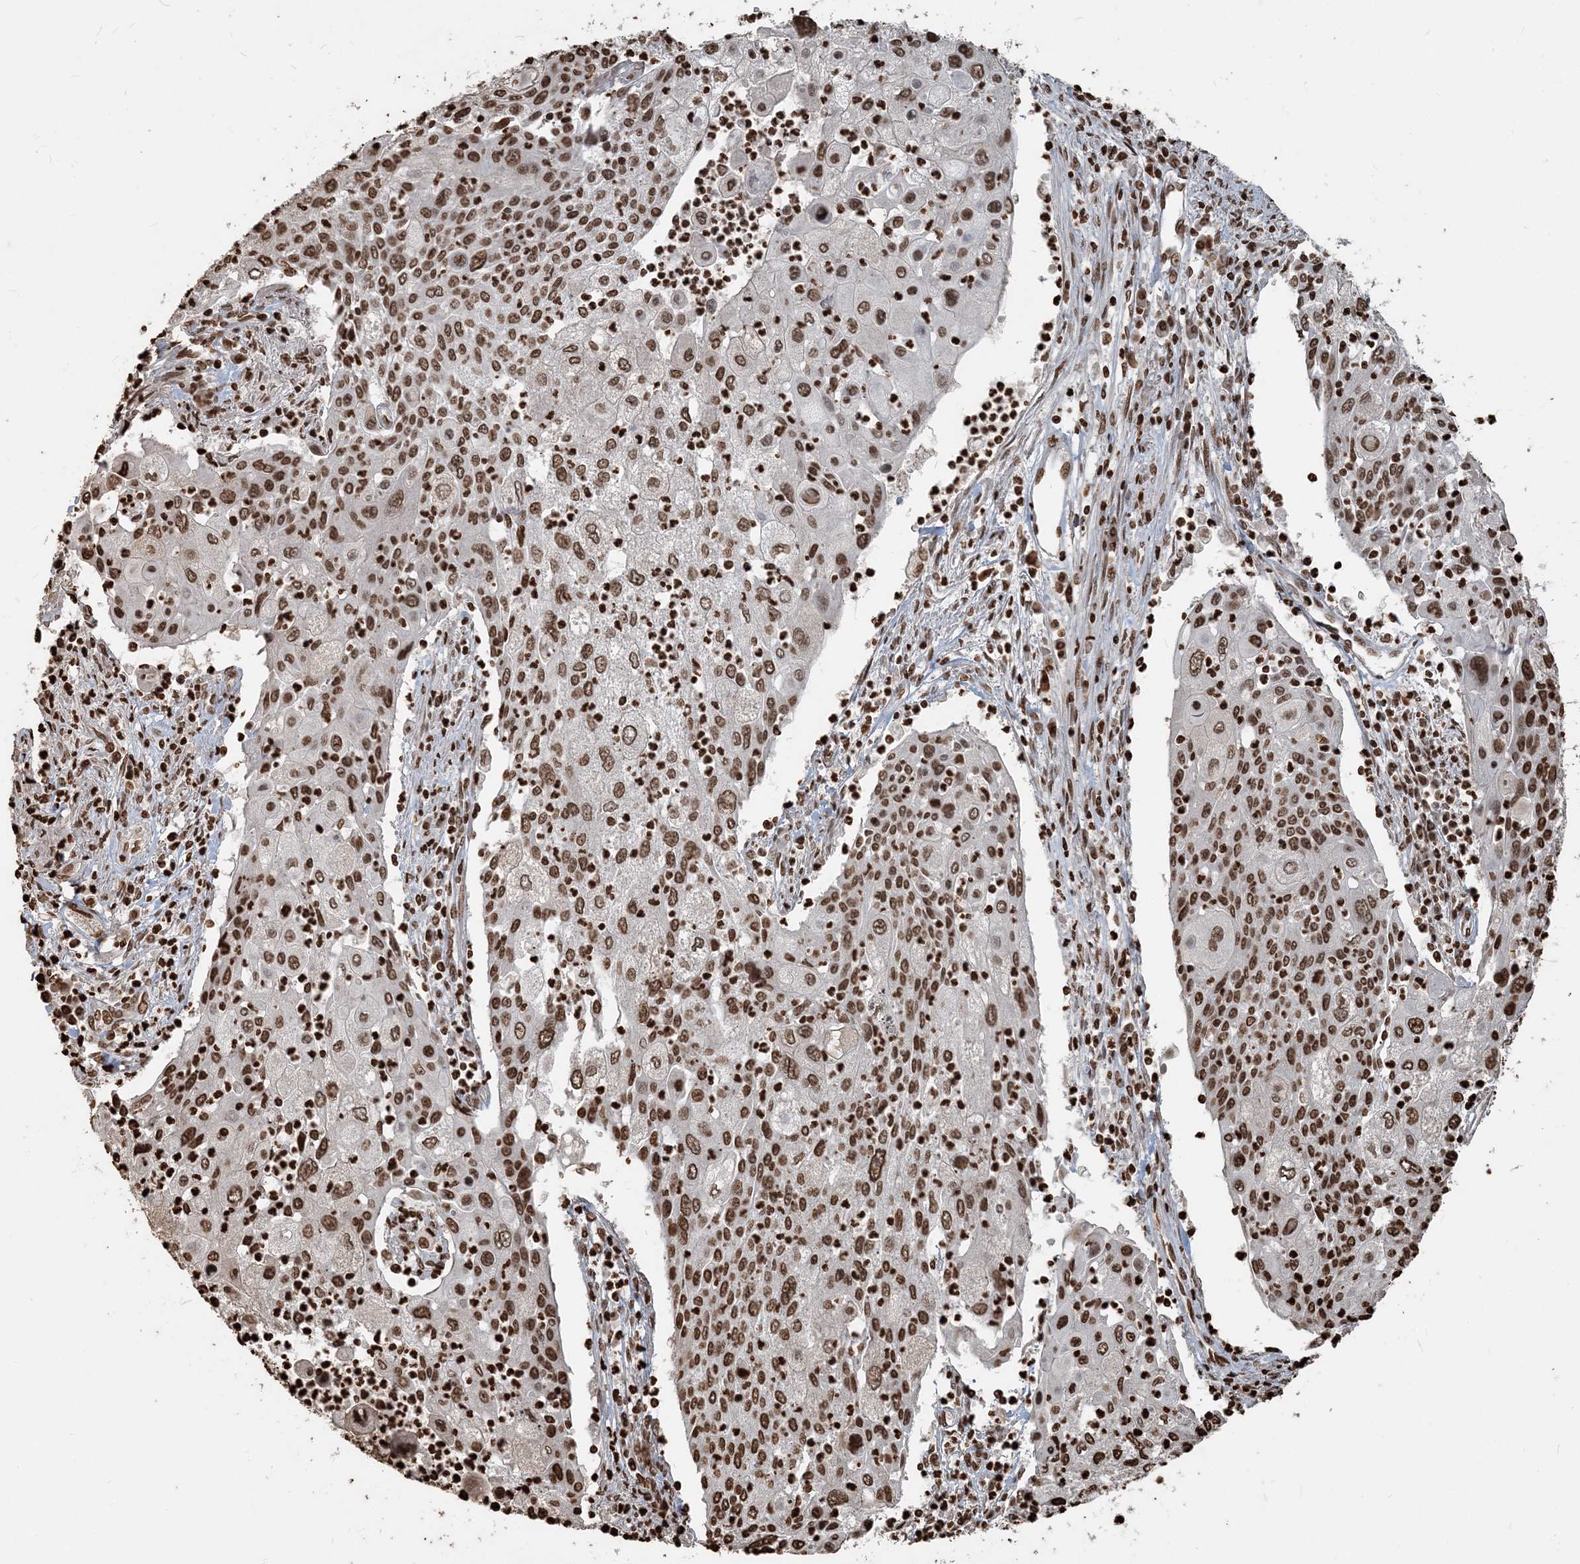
{"staining": {"intensity": "moderate", "quantity": ">75%", "location": "nuclear"}, "tissue": "cervical cancer", "cell_type": "Tumor cells", "image_type": "cancer", "snomed": [{"axis": "morphology", "description": "Squamous cell carcinoma, NOS"}, {"axis": "topography", "description": "Cervix"}], "caption": "Protein analysis of cervical squamous cell carcinoma tissue exhibits moderate nuclear staining in approximately >75% of tumor cells.", "gene": "H3-3B", "patient": {"sex": "female", "age": 40}}